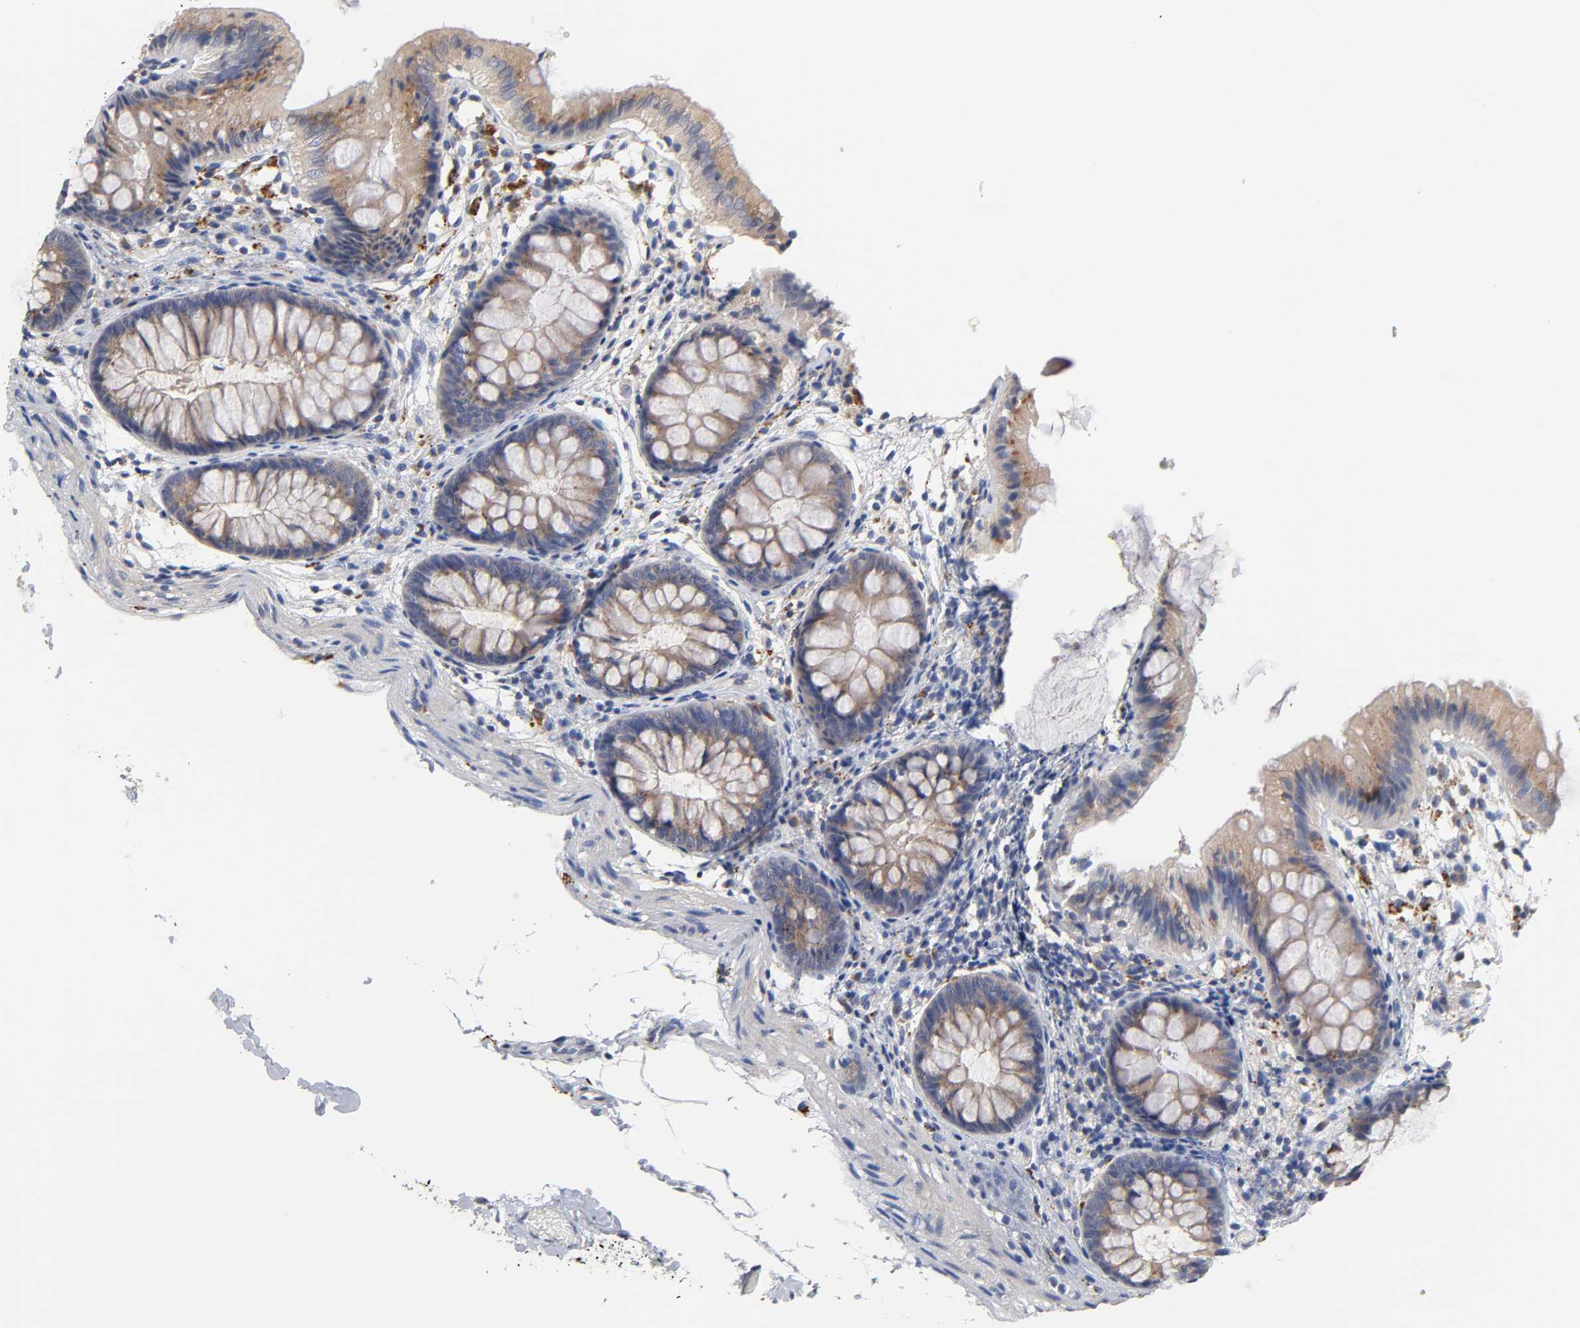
{"staining": {"intensity": "negative", "quantity": "none", "location": "none"}, "tissue": "colon", "cell_type": "Endothelial cells", "image_type": "normal", "snomed": [{"axis": "morphology", "description": "Normal tissue, NOS"}, {"axis": "topography", "description": "Smooth muscle"}, {"axis": "topography", "description": "Colon"}], "caption": "This is an IHC photomicrograph of normal colon. There is no staining in endothelial cells.", "gene": "C17orf75", "patient": {"sex": "male", "age": 67}}